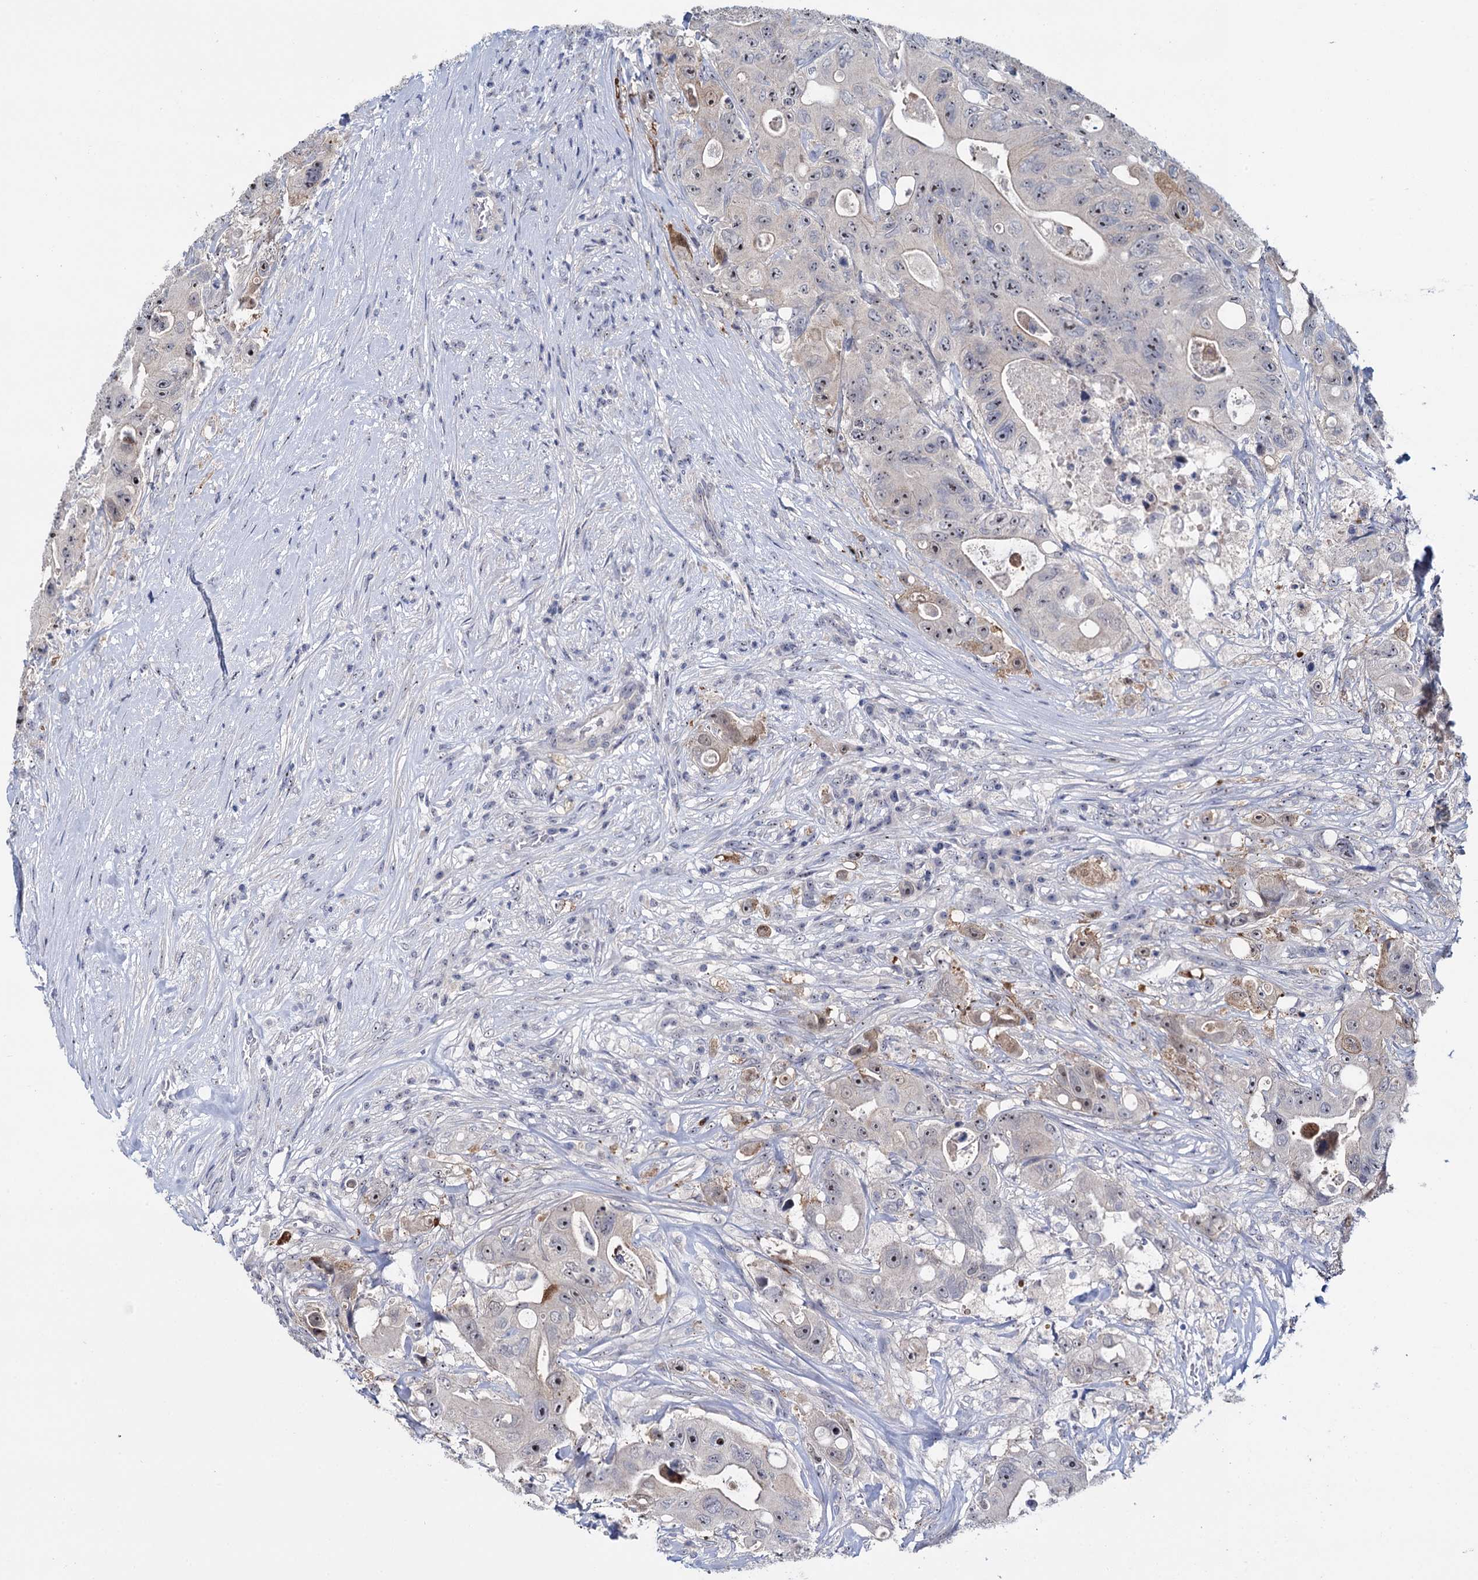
{"staining": {"intensity": "weak", "quantity": "<25%", "location": "cytoplasmic/membranous"}, "tissue": "colorectal cancer", "cell_type": "Tumor cells", "image_type": "cancer", "snomed": [{"axis": "morphology", "description": "Adenocarcinoma, NOS"}, {"axis": "topography", "description": "Colon"}], "caption": "Protein analysis of adenocarcinoma (colorectal) displays no significant staining in tumor cells.", "gene": "SFN", "patient": {"sex": "female", "age": 46}}